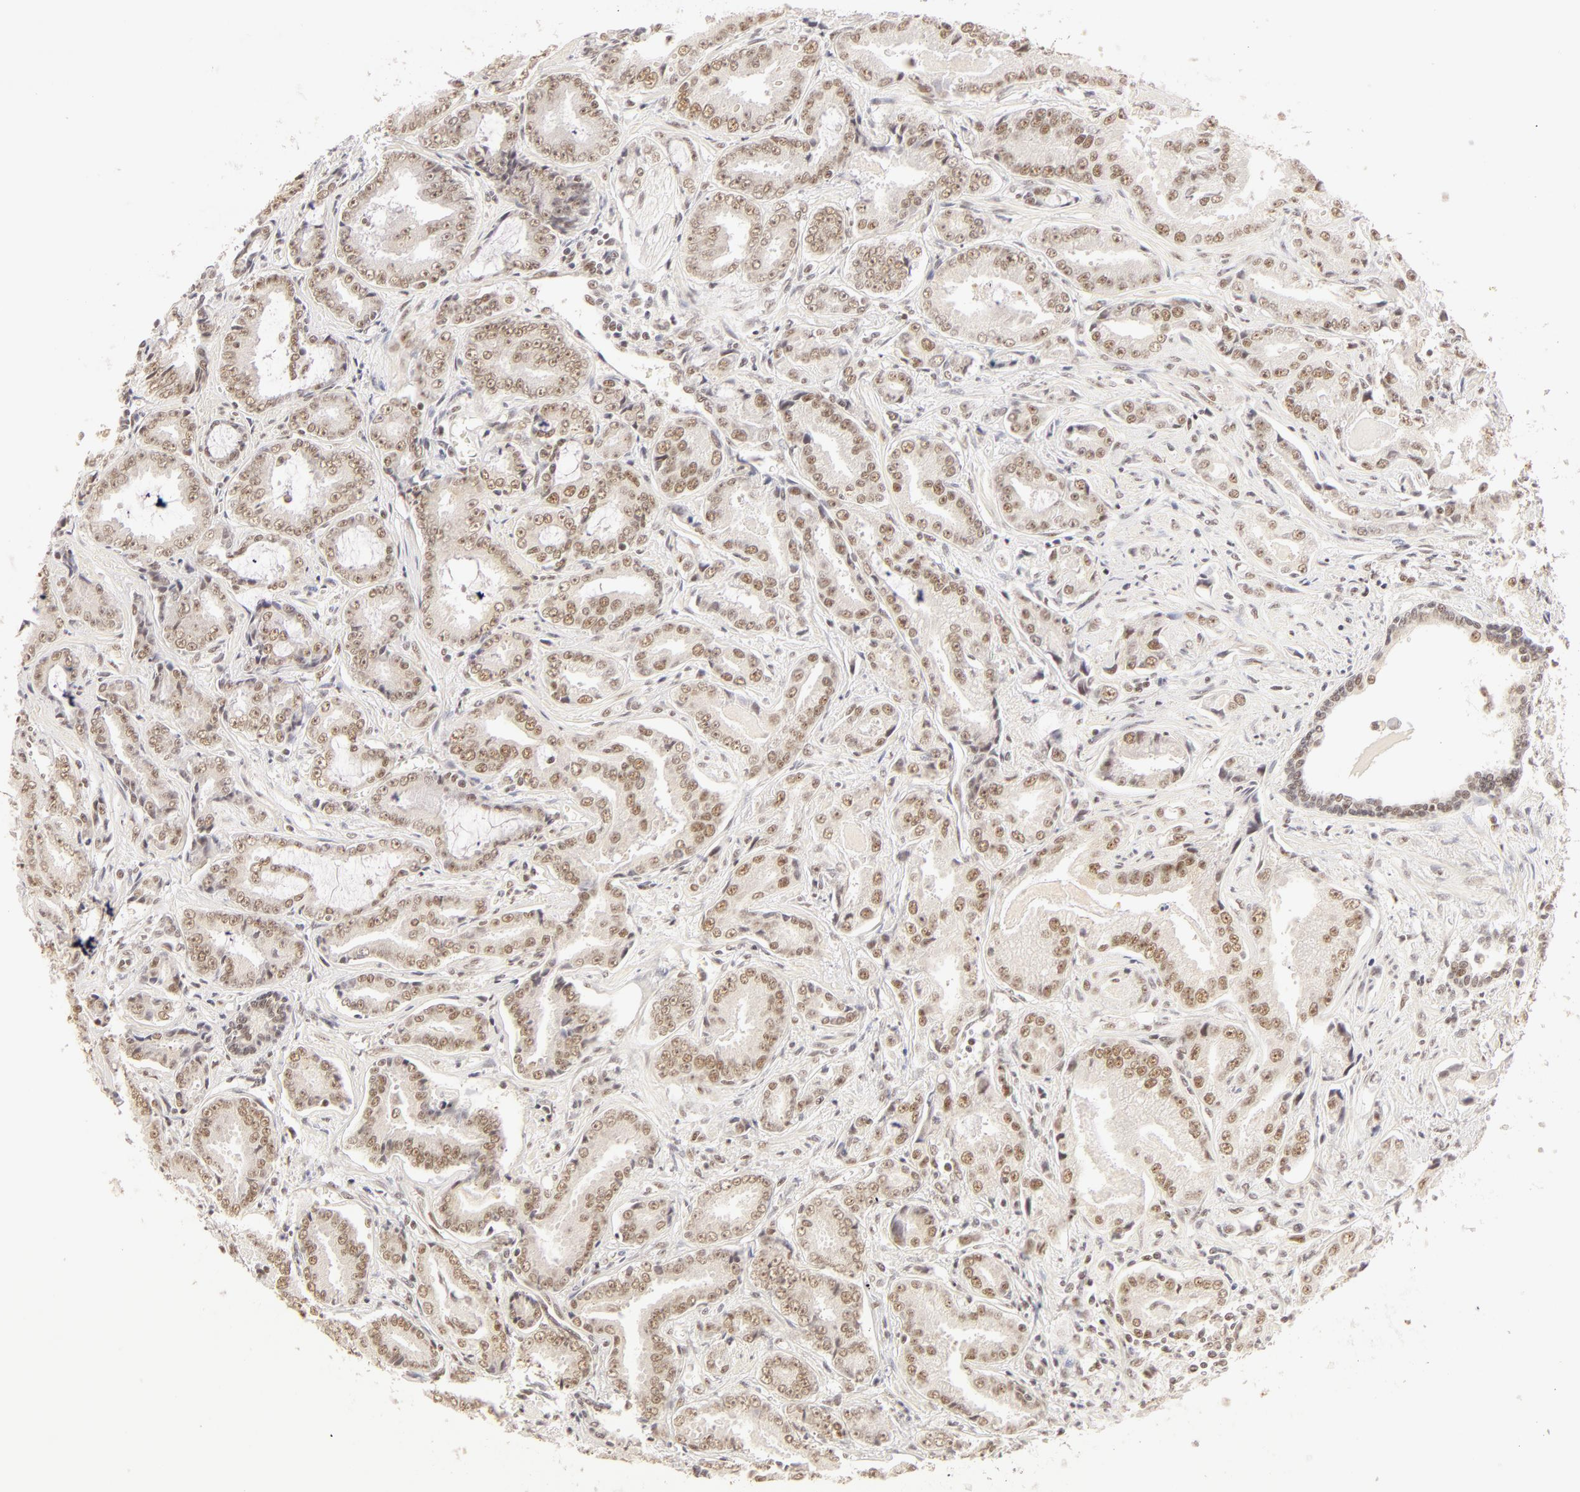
{"staining": {"intensity": "weak", "quantity": ">75%", "location": "nuclear"}, "tissue": "prostate cancer", "cell_type": "Tumor cells", "image_type": "cancer", "snomed": [{"axis": "morphology", "description": "Adenocarcinoma, Low grade"}, {"axis": "topography", "description": "Prostate"}], "caption": "Brown immunohistochemical staining in human prostate cancer (adenocarcinoma (low-grade)) shows weak nuclear expression in approximately >75% of tumor cells. (IHC, brightfield microscopy, high magnification).", "gene": "RBM39", "patient": {"sex": "male", "age": 65}}